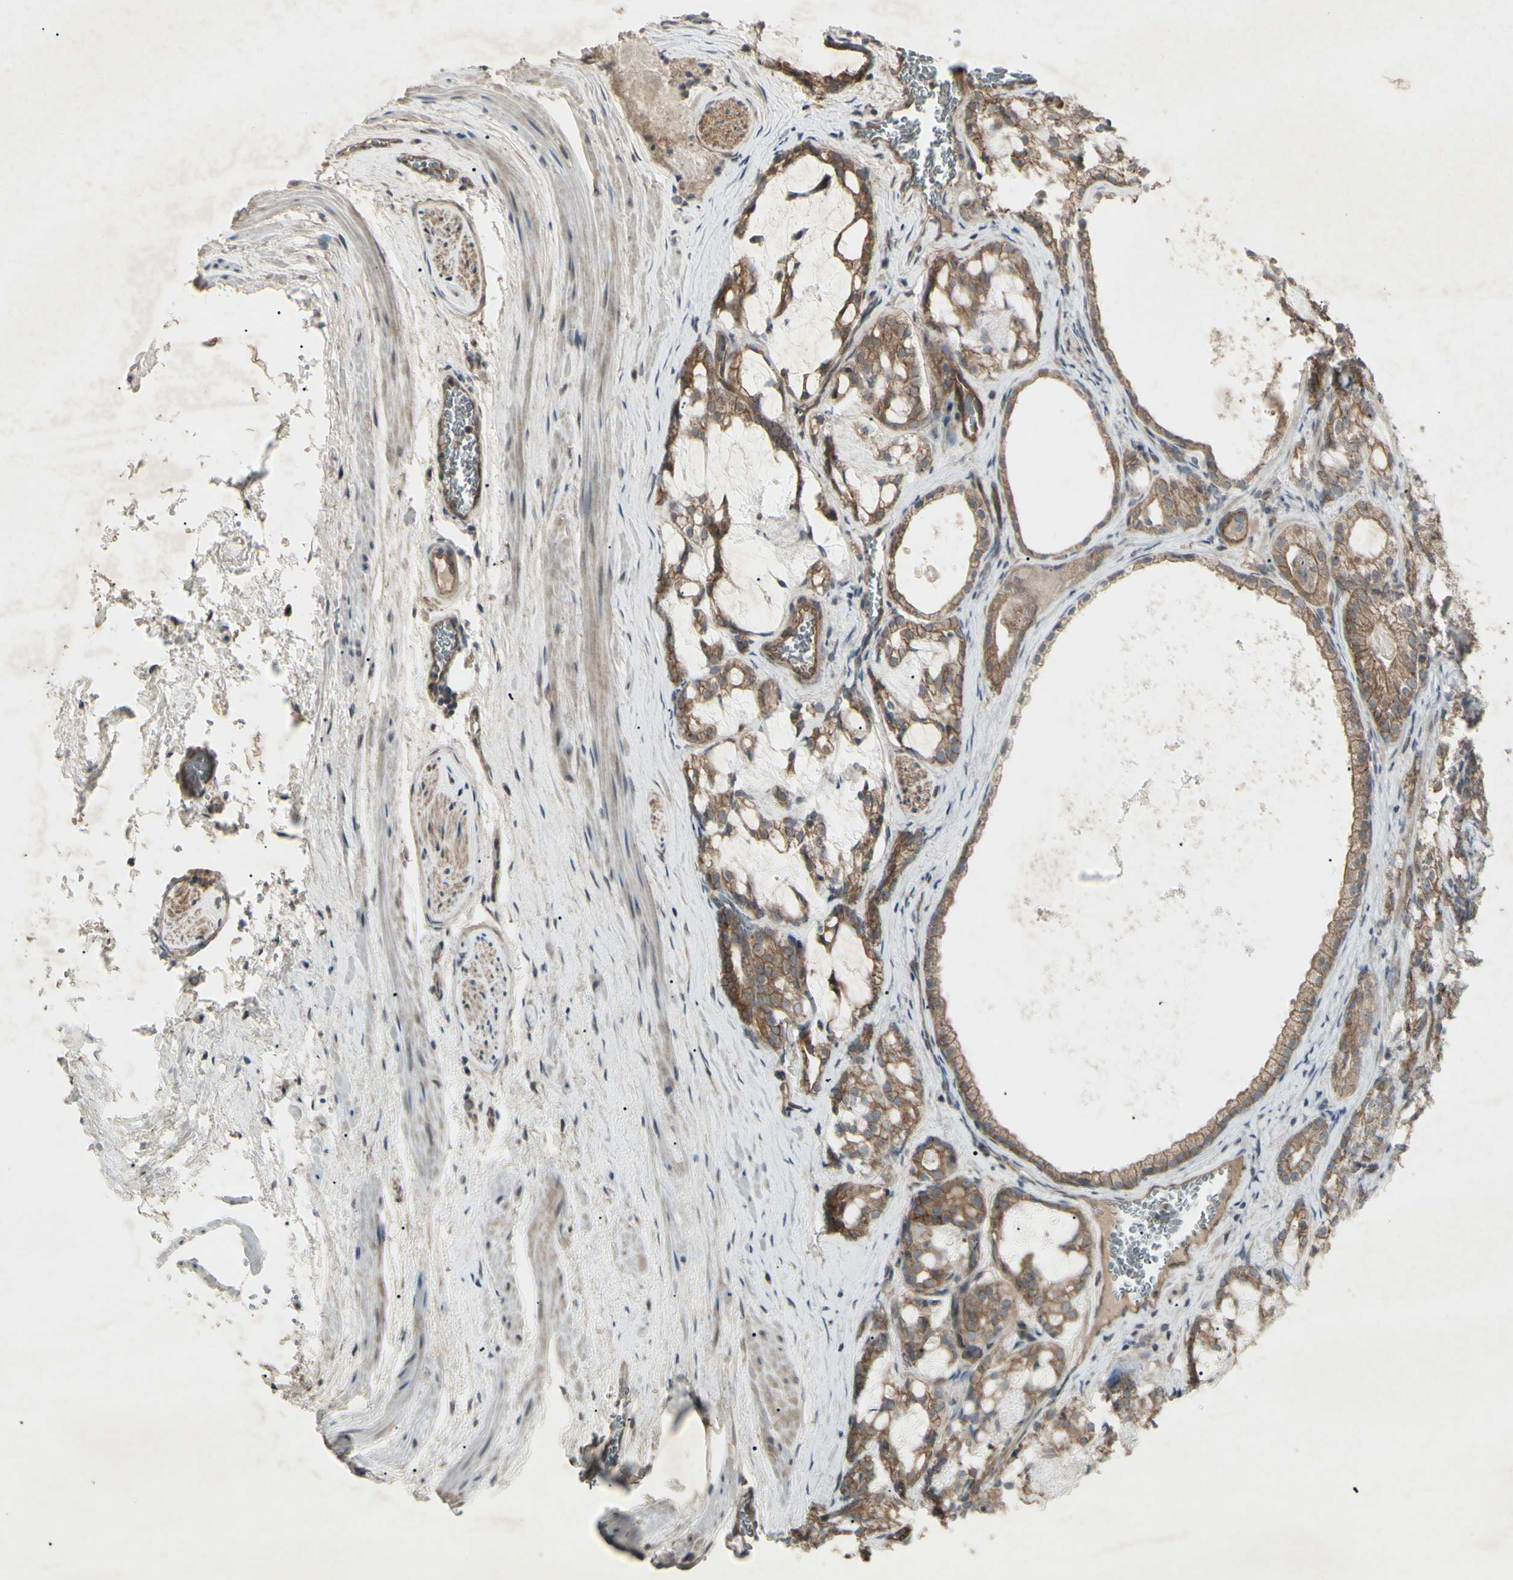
{"staining": {"intensity": "moderate", "quantity": ">75%", "location": "cytoplasmic/membranous"}, "tissue": "prostate cancer", "cell_type": "Tumor cells", "image_type": "cancer", "snomed": [{"axis": "morphology", "description": "Adenocarcinoma, Low grade"}, {"axis": "topography", "description": "Prostate"}], "caption": "Immunohistochemical staining of prostate adenocarcinoma (low-grade) exhibits medium levels of moderate cytoplasmic/membranous positivity in approximately >75% of tumor cells.", "gene": "JAG1", "patient": {"sex": "male", "age": 59}}